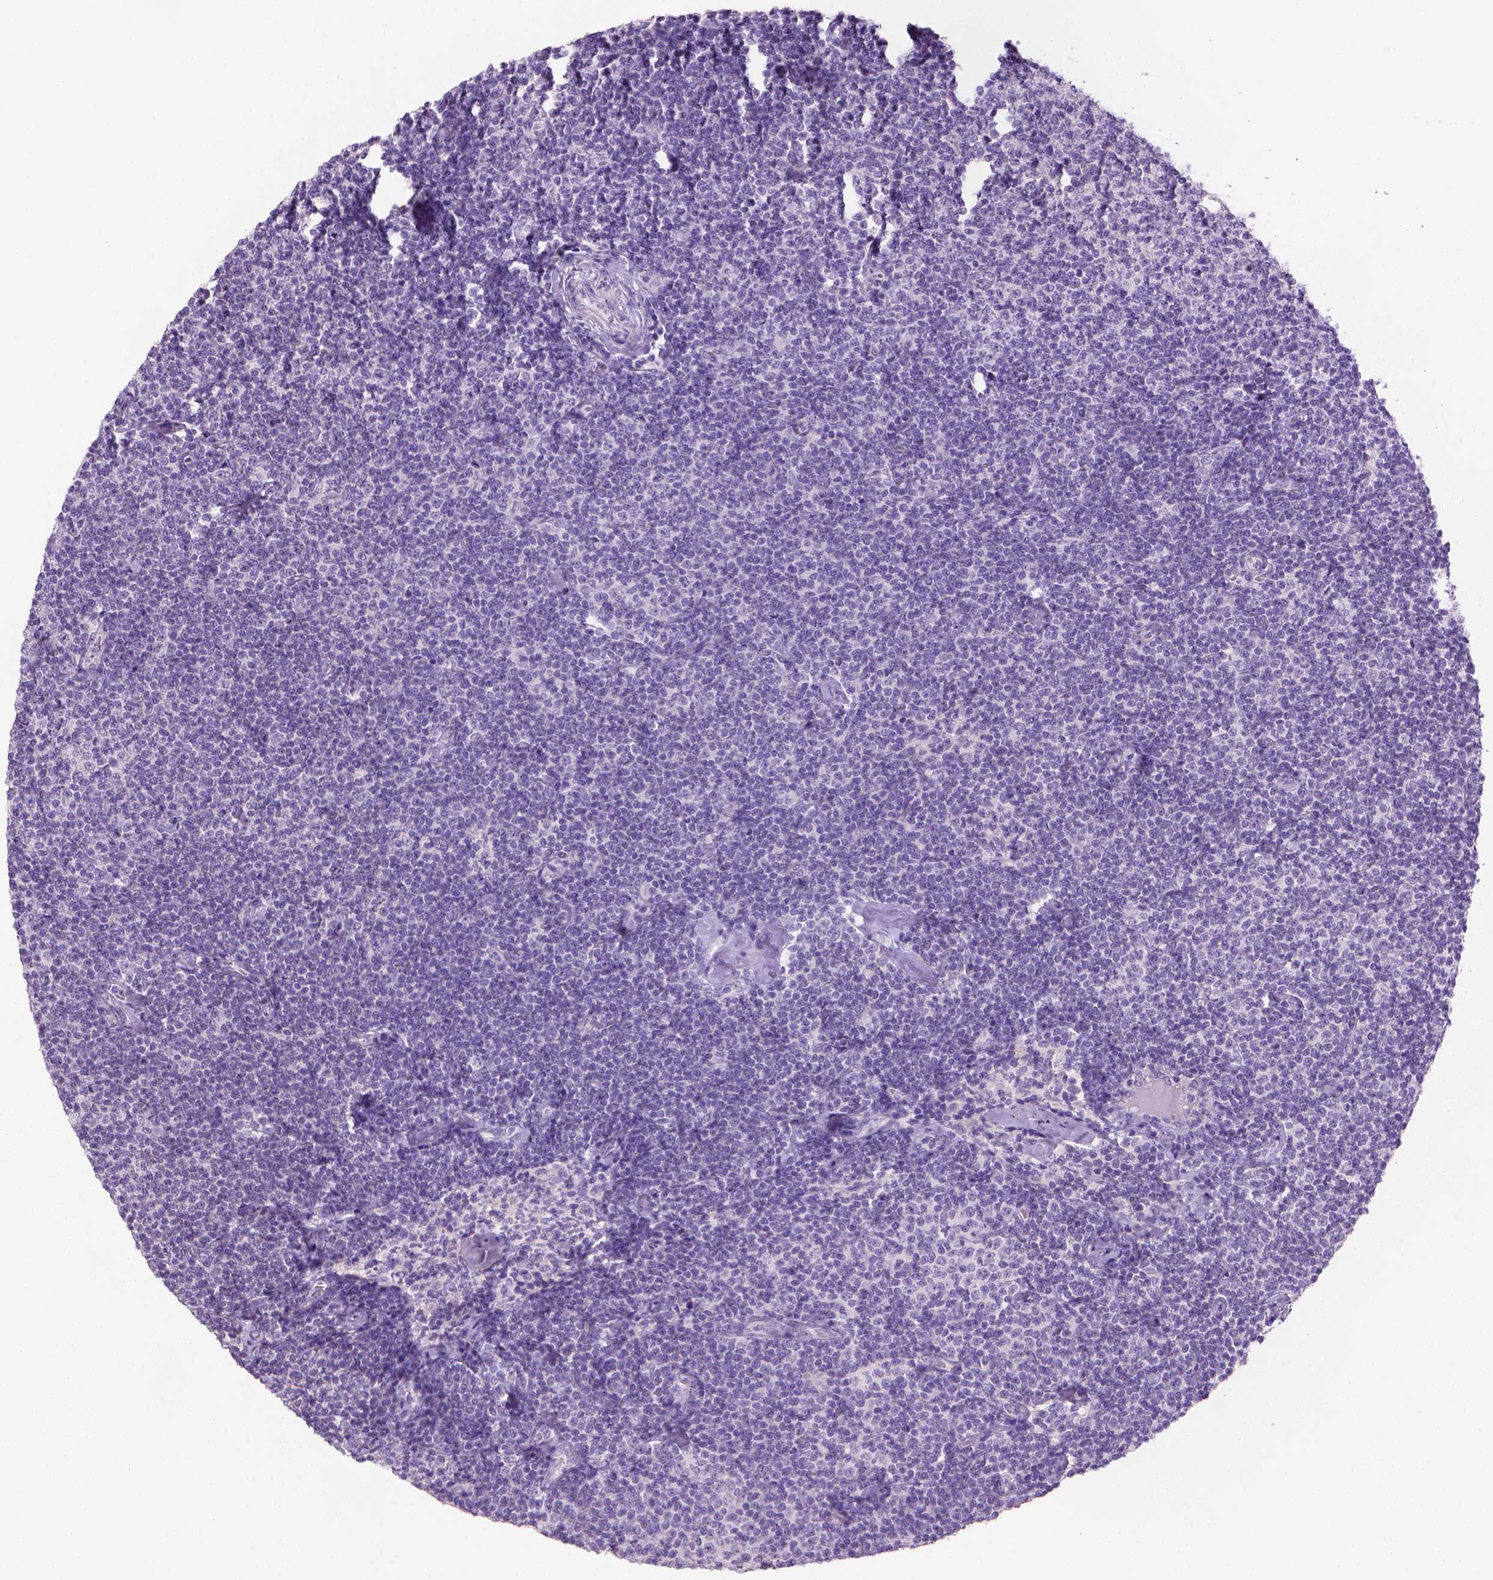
{"staining": {"intensity": "negative", "quantity": "none", "location": "none"}, "tissue": "lymphoma", "cell_type": "Tumor cells", "image_type": "cancer", "snomed": [{"axis": "morphology", "description": "Malignant lymphoma, non-Hodgkin's type, Low grade"}, {"axis": "topography", "description": "Lymph node"}], "caption": "Immunohistochemical staining of lymphoma displays no significant staining in tumor cells. (DAB (3,3'-diaminobenzidine) IHC visualized using brightfield microscopy, high magnification).", "gene": "MUC1", "patient": {"sex": "male", "age": 81}}